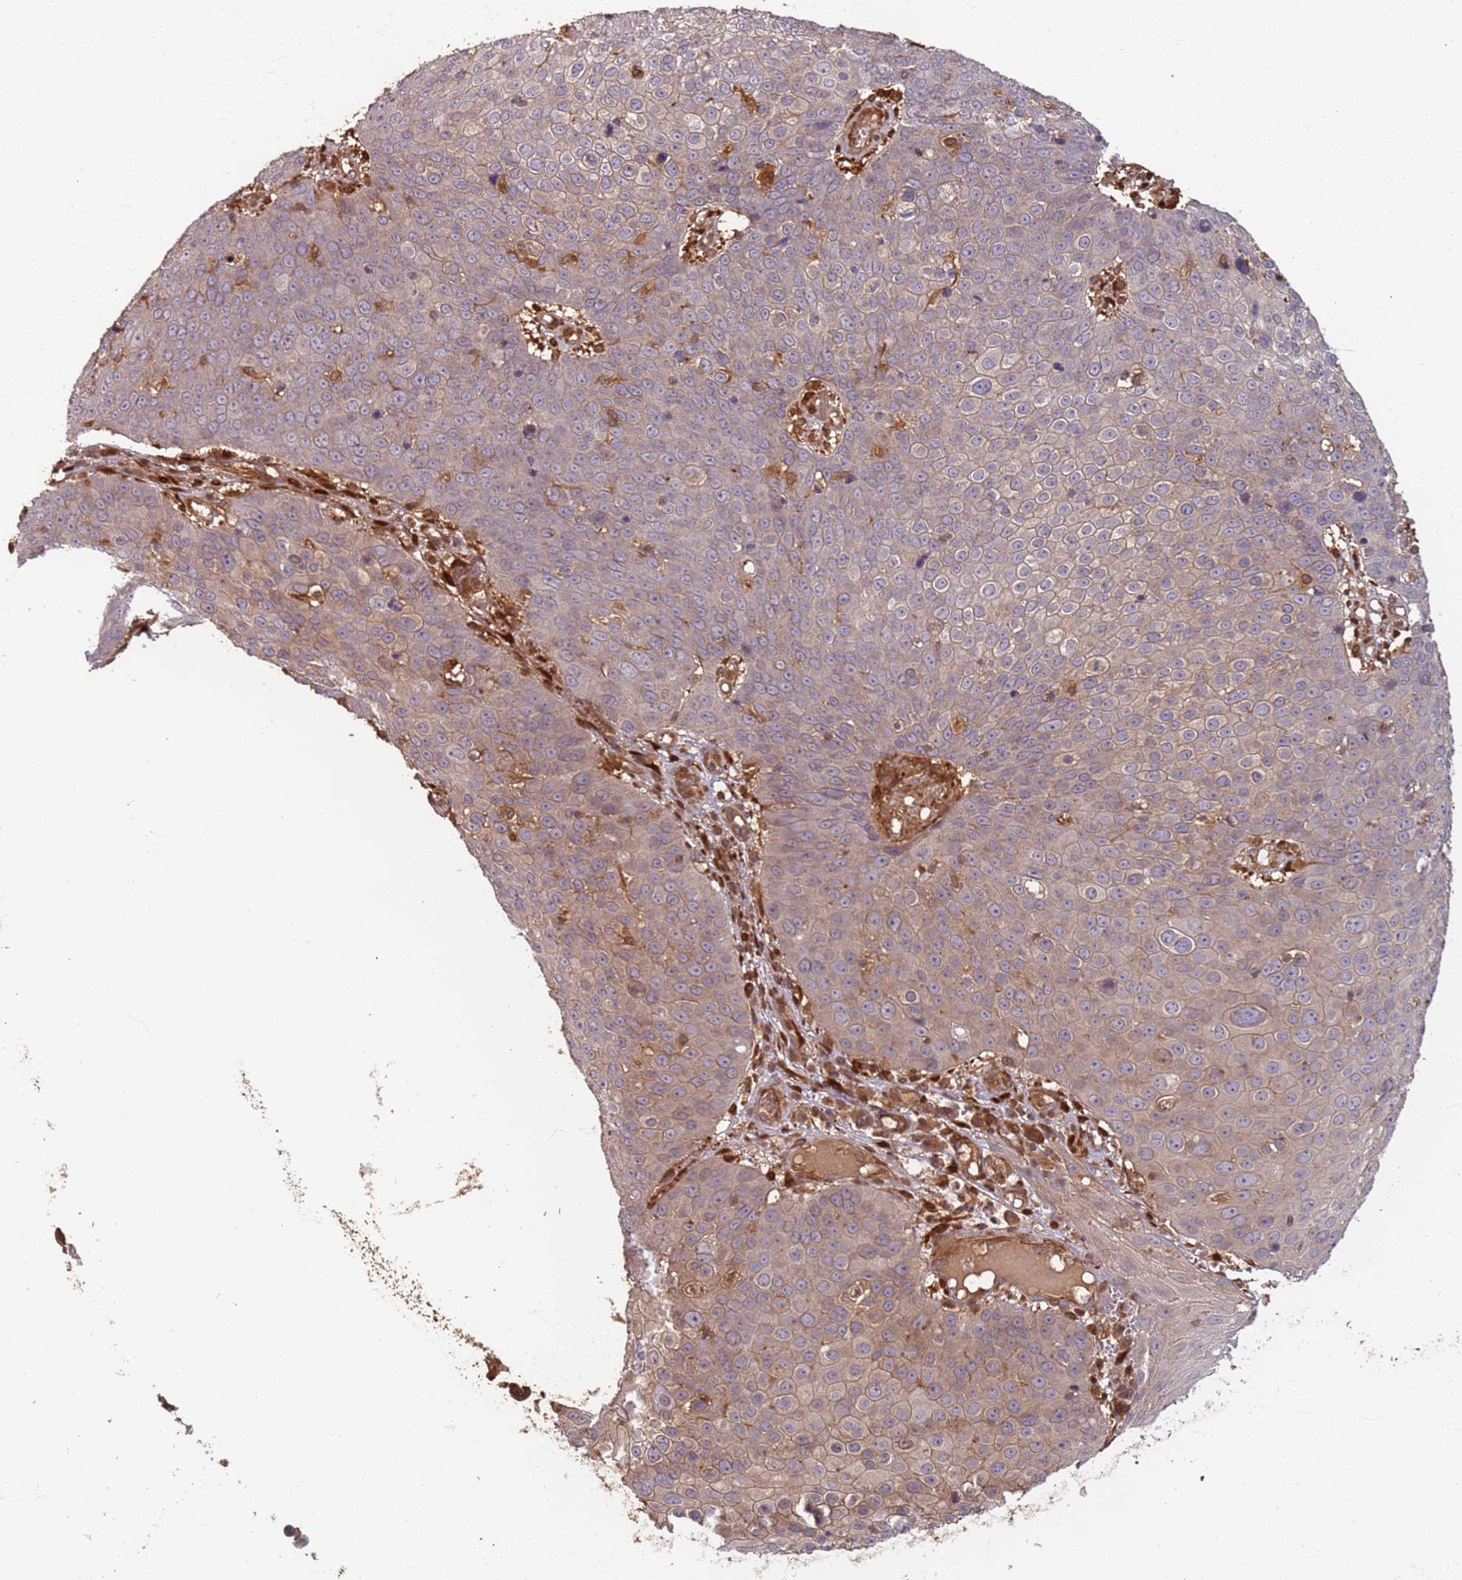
{"staining": {"intensity": "weak", "quantity": "<25%", "location": "cytoplasmic/membranous"}, "tissue": "skin cancer", "cell_type": "Tumor cells", "image_type": "cancer", "snomed": [{"axis": "morphology", "description": "Squamous cell carcinoma, NOS"}, {"axis": "topography", "description": "Skin"}], "caption": "Immunohistochemistry (IHC) of human skin cancer (squamous cell carcinoma) reveals no positivity in tumor cells. (DAB (3,3'-diaminobenzidine) IHC, high magnification).", "gene": "SDCCAG8", "patient": {"sex": "male", "age": 71}}